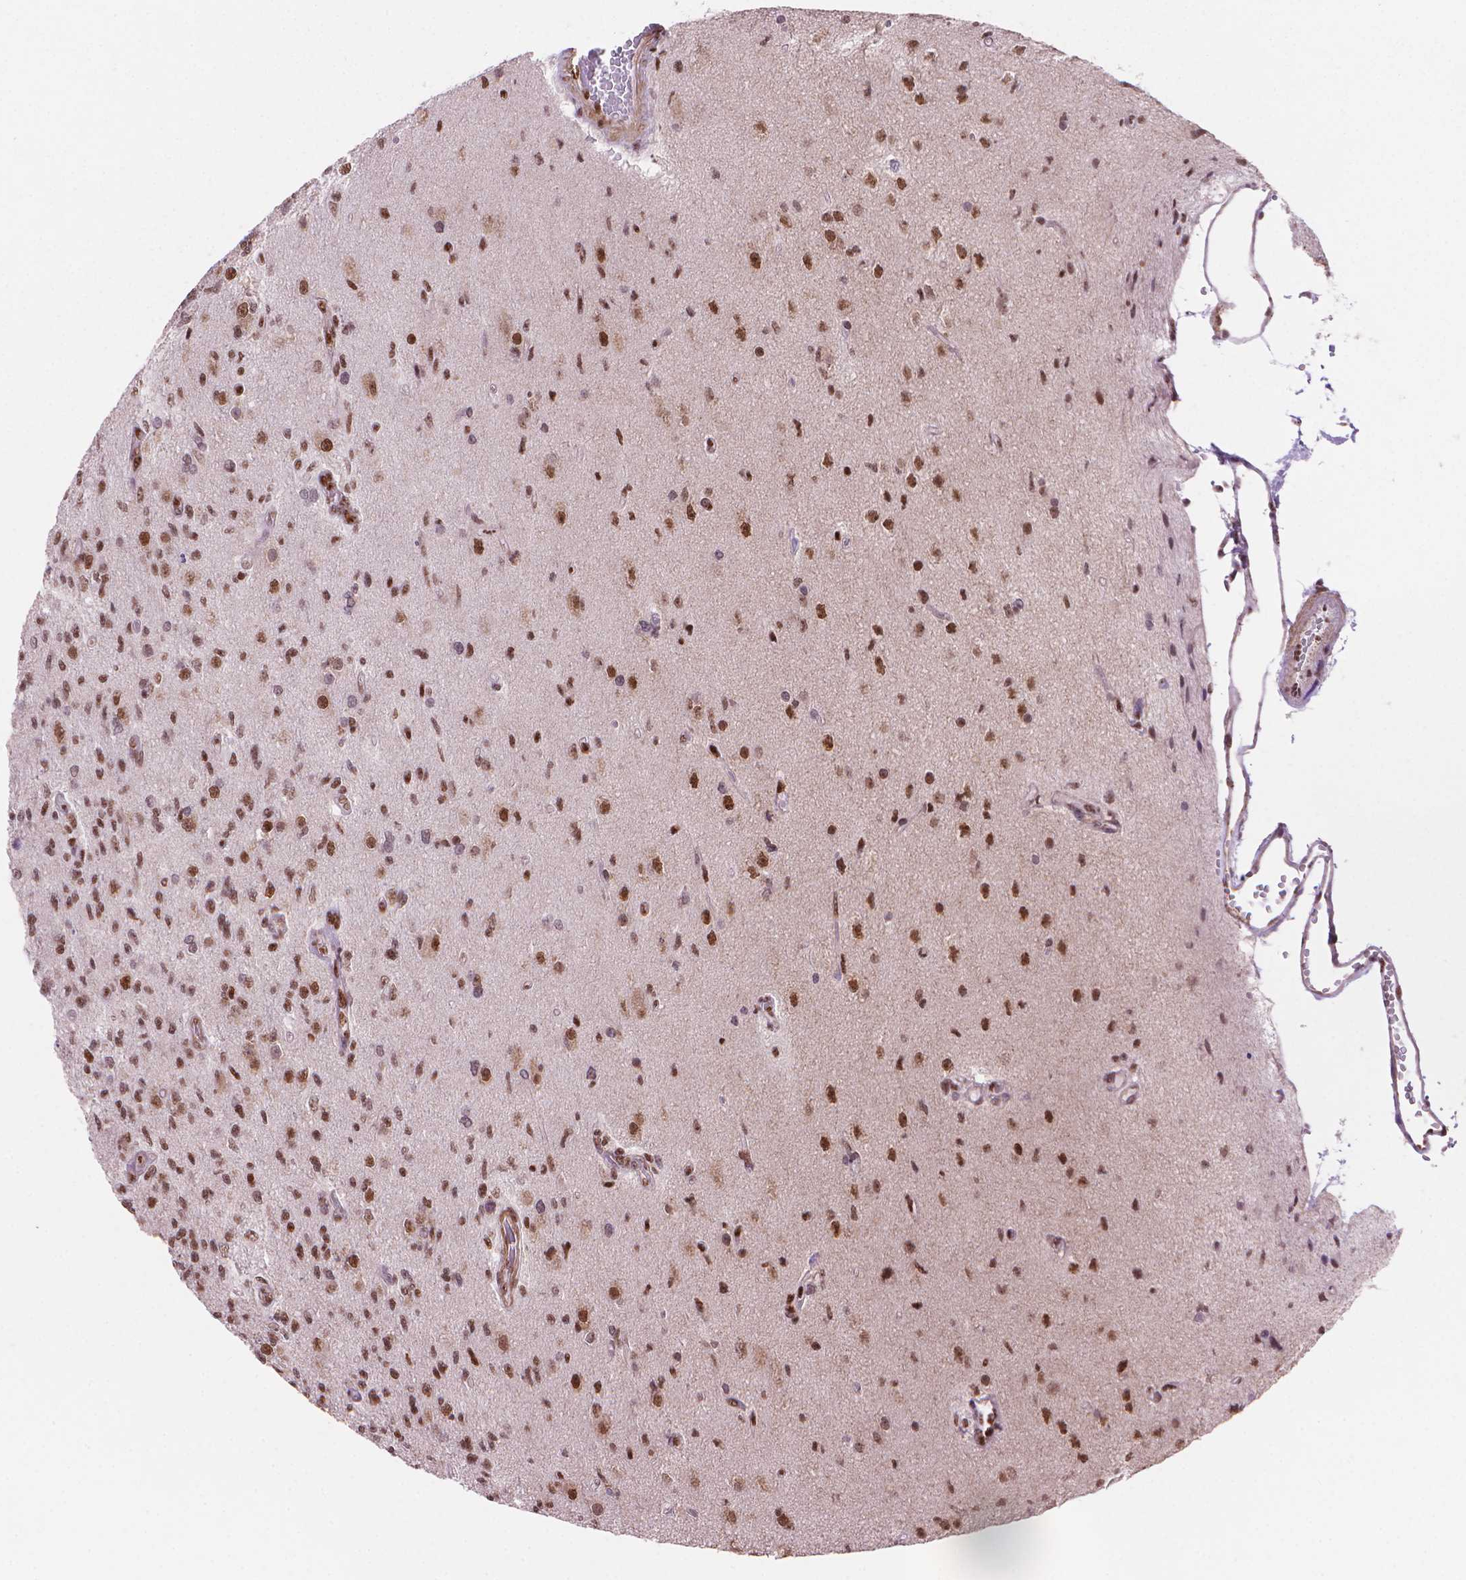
{"staining": {"intensity": "moderate", "quantity": ">75%", "location": "nuclear"}, "tissue": "glioma", "cell_type": "Tumor cells", "image_type": "cancer", "snomed": [{"axis": "morphology", "description": "Glioma, malignant, High grade"}, {"axis": "topography", "description": "Brain"}], "caption": "This micrograph demonstrates glioma stained with immunohistochemistry (IHC) to label a protein in brown. The nuclear of tumor cells show moderate positivity for the protein. Nuclei are counter-stained blue.", "gene": "UBN1", "patient": {"sex": "male", "age": 56}}